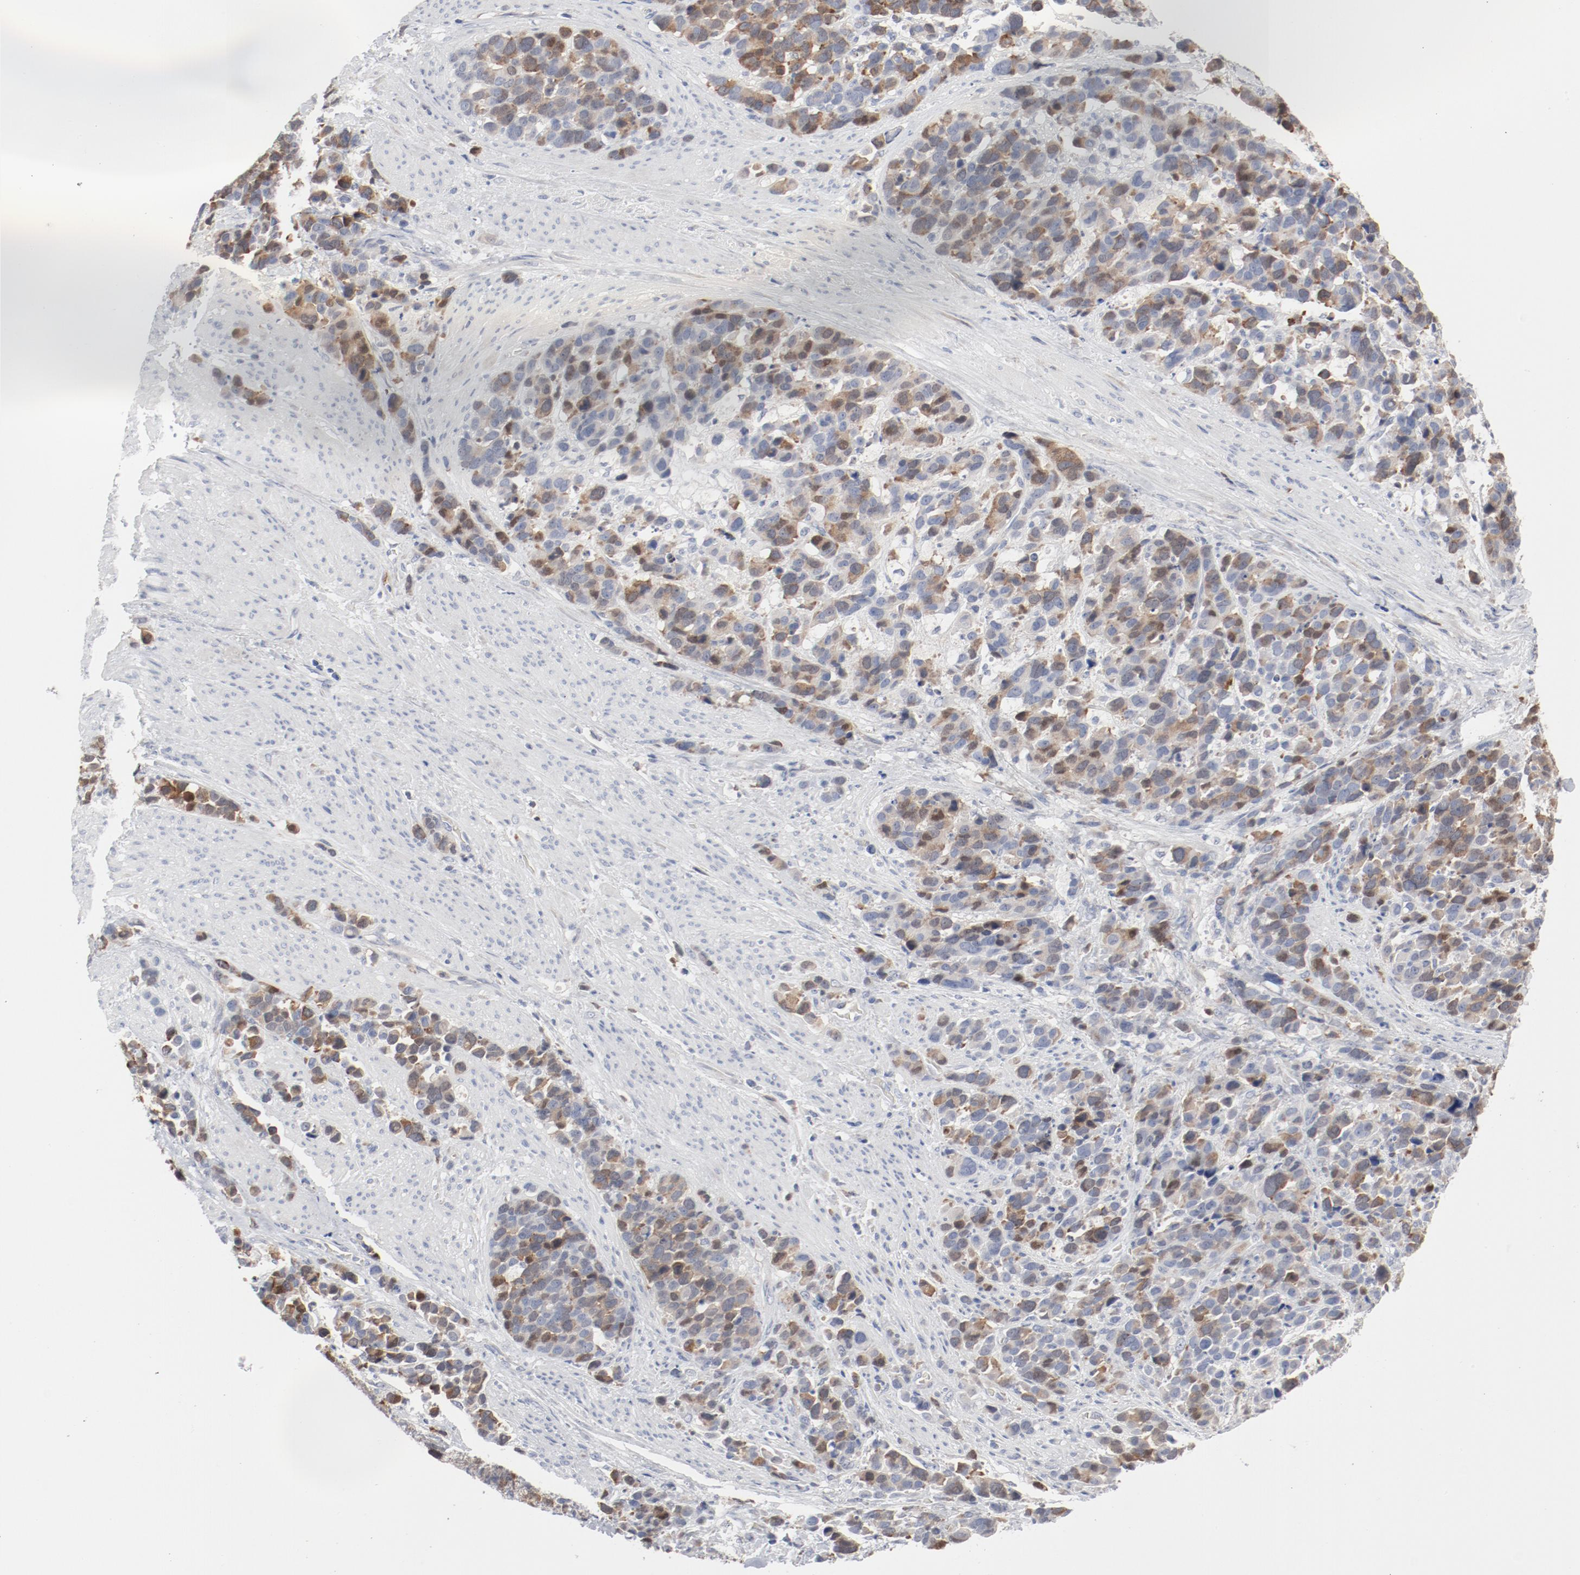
{"staining": {"intensity": "moderate", "quantity": "25%-75%", "location": "nuclear"}, "tissue": "stomach cancer", "cell_type": "Tumor cells", "image_type": "cancer", "snomed": [{"axis": "morphology", "description": "Adenocarcinoma, NOS"}, {"axis": "topography", "description": "Stomach, upper"}], "caption": "This histopathology image demonstrates stomach cancer stained with immunohistochemistry to label a protein in brown. The nuclear of tumor cells show moderate positivity for the protein. Nuclei are counter-stained blue.", "gene": "CDK1", "patient": {"sex": "male", "age": 71}}